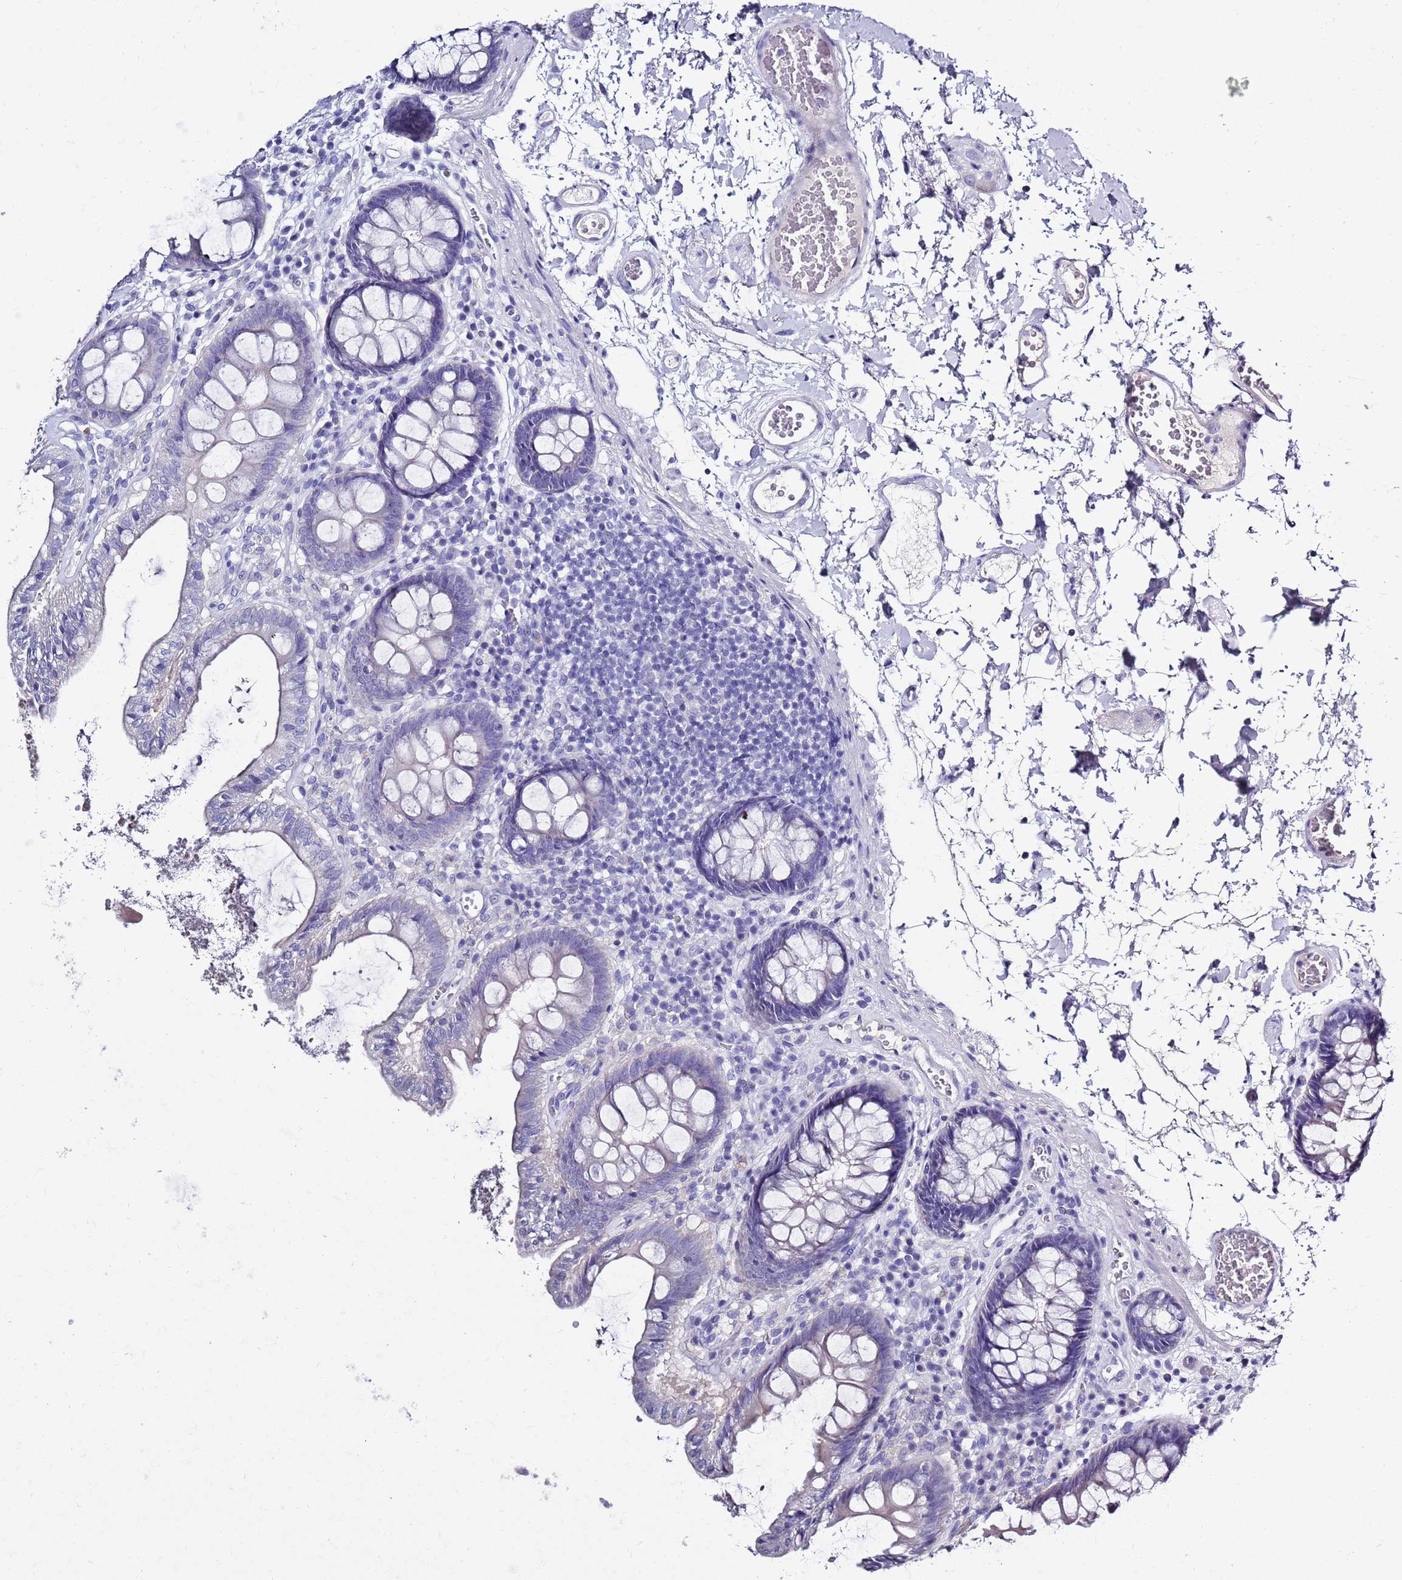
{"staining": {"intensity": "negative", "quantity": "none", "location": "none"}, "tissue": "colon", "cell_type": "Endothelial cells", "image_type": "normal", "snomed": [{"axis": "morphology", "description": "Normal tissue, NOS"}, {"axis": "topography", "description": "Colon"}], "caption": "An immunohistochemistry histopathology image of normal colon is shown. There is no staining in endothelial cells of colon.", "gene": "MTMR2", "patient": {"sex": "male", "age": 84}}